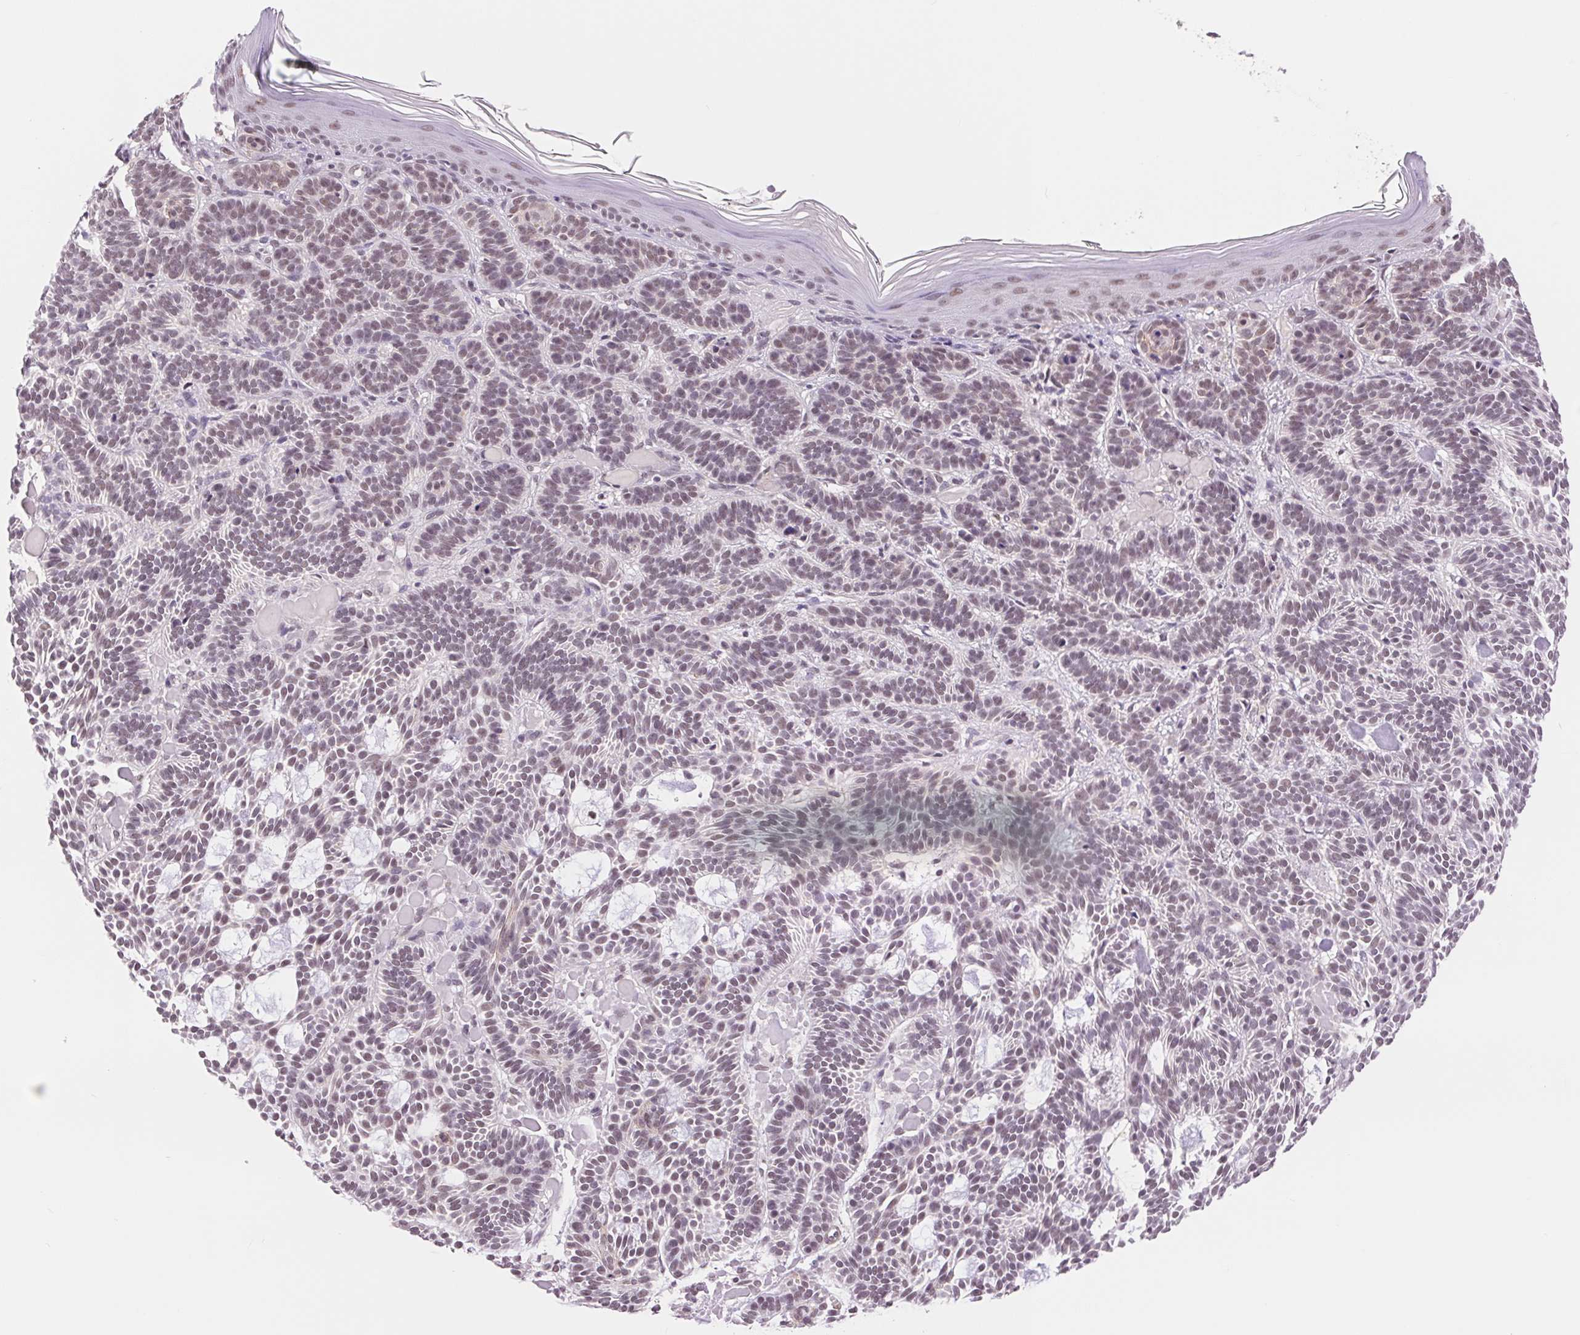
{"staining": {"intensity": "weak", "quantity": "<25%", "location": "nuclear"}, "tissue": "skin cancer", "cell_type": "Tumor cells", "image_type": "cancer", "snomed": [{"axis": "morphology", "description": "Basal cell carcinoma"}, {"axis": "topography", "description": "Skin"}], "caption": "This is an immunohistochemistry image of human skin basal cell carcinoma. There is no staining in tumor cells.", "gene": "BCAT1", "patient": {"sex": "male", "age": 85}}